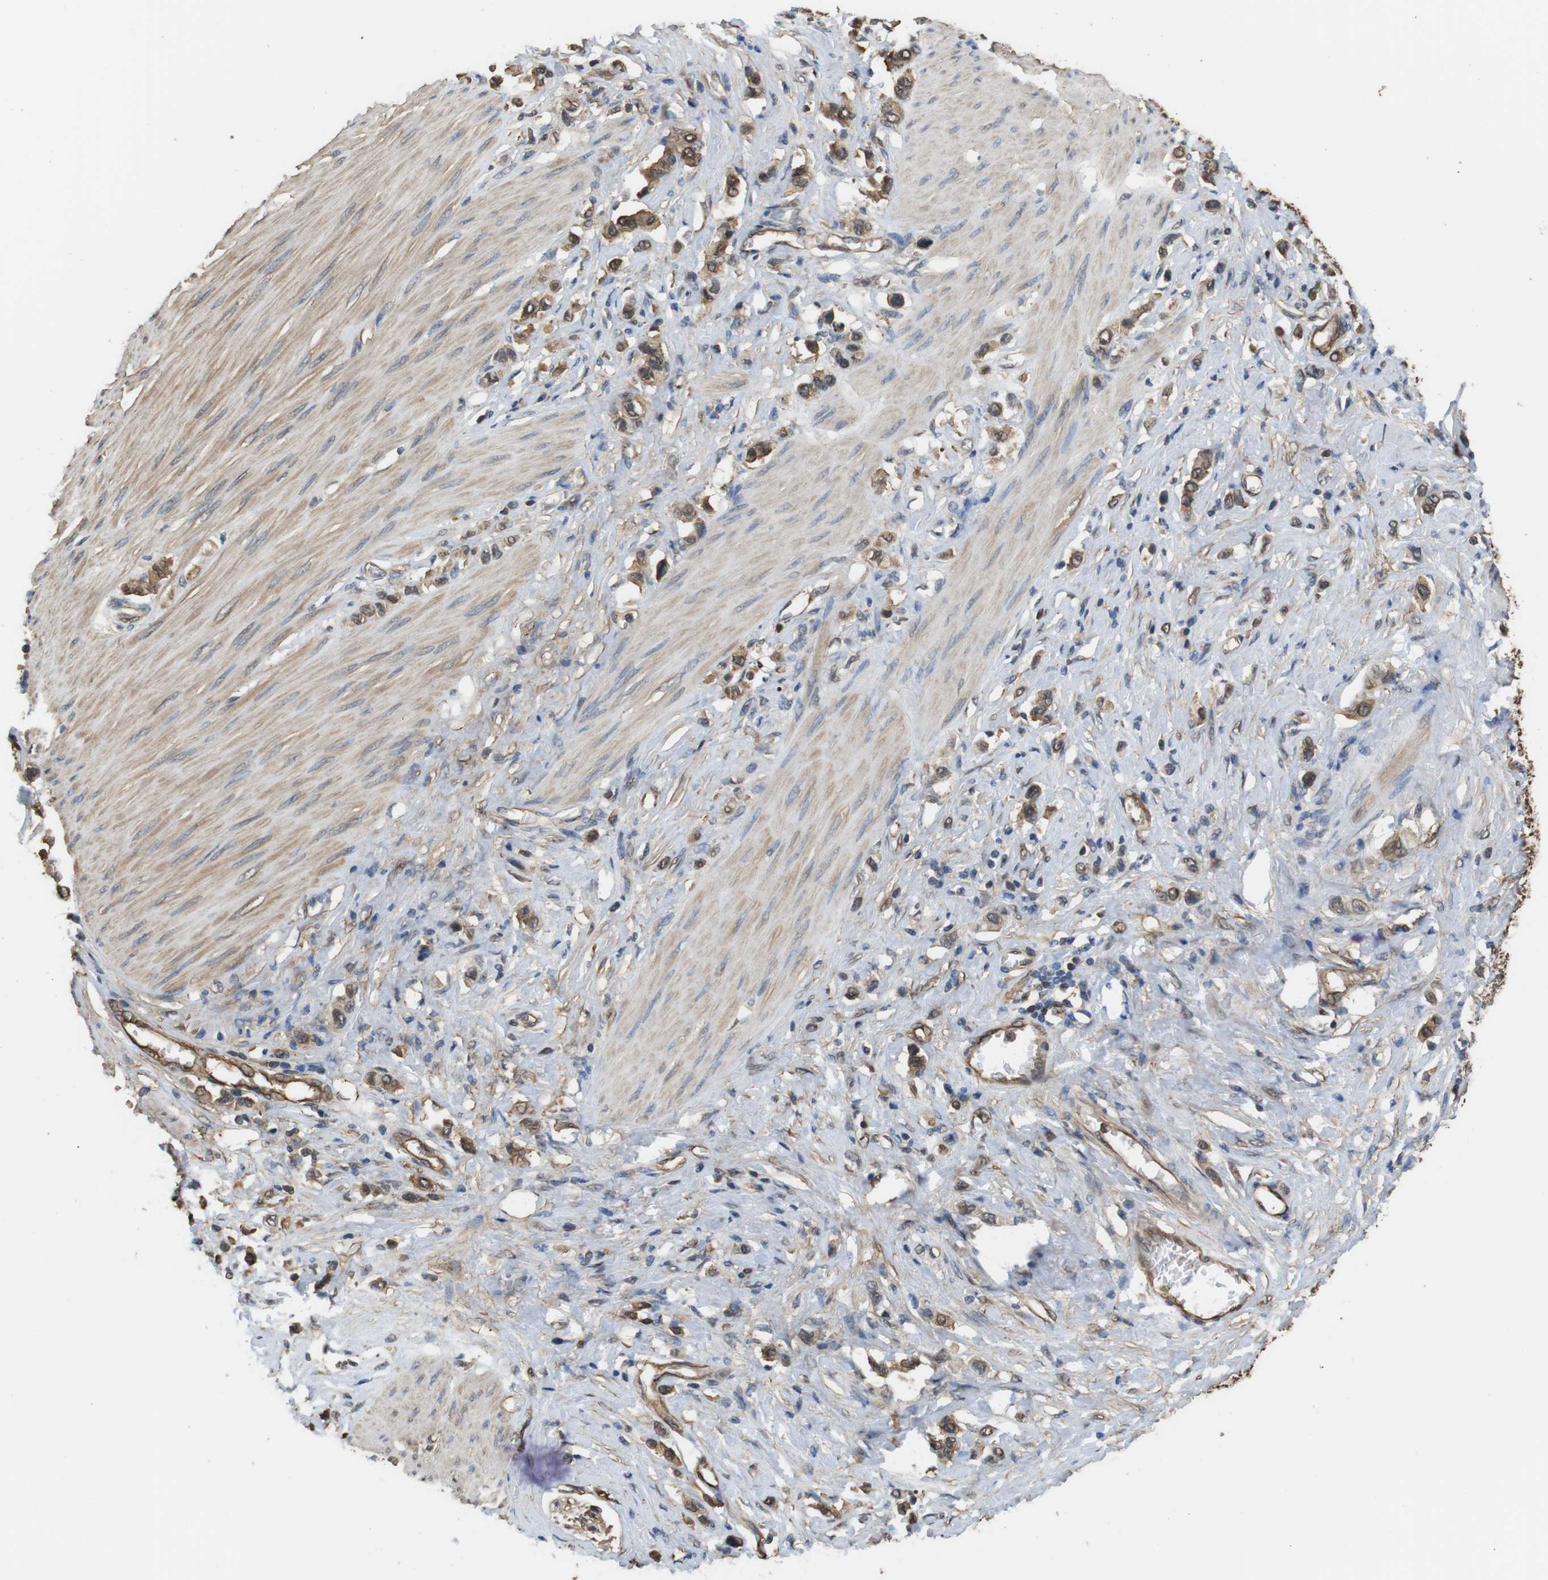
{"staining": {"intensity": "moderate", "quantity": ">75%", "location": "cytoplasmic/membranous,nuclear"}, "tissue": "stomach cancer", "cell_type": "Tumor cells", "image_type": "cancer", "snomed": [{"axis": "morphology", "description": "Adenocarcinoma, NOS"}, {"axis": "topography", "description": "Stomach"}], "caption": "DAB (3,3'-diaminobenzidine) immunohistochemical staining of stomach adenocarcinoma exhibits moderate cytoplasmic/membranous and nuclear protein positivity in about >75% of tumor cells.", "gene": "LDHA", "patient": {"sex": "female", "age": 65}}